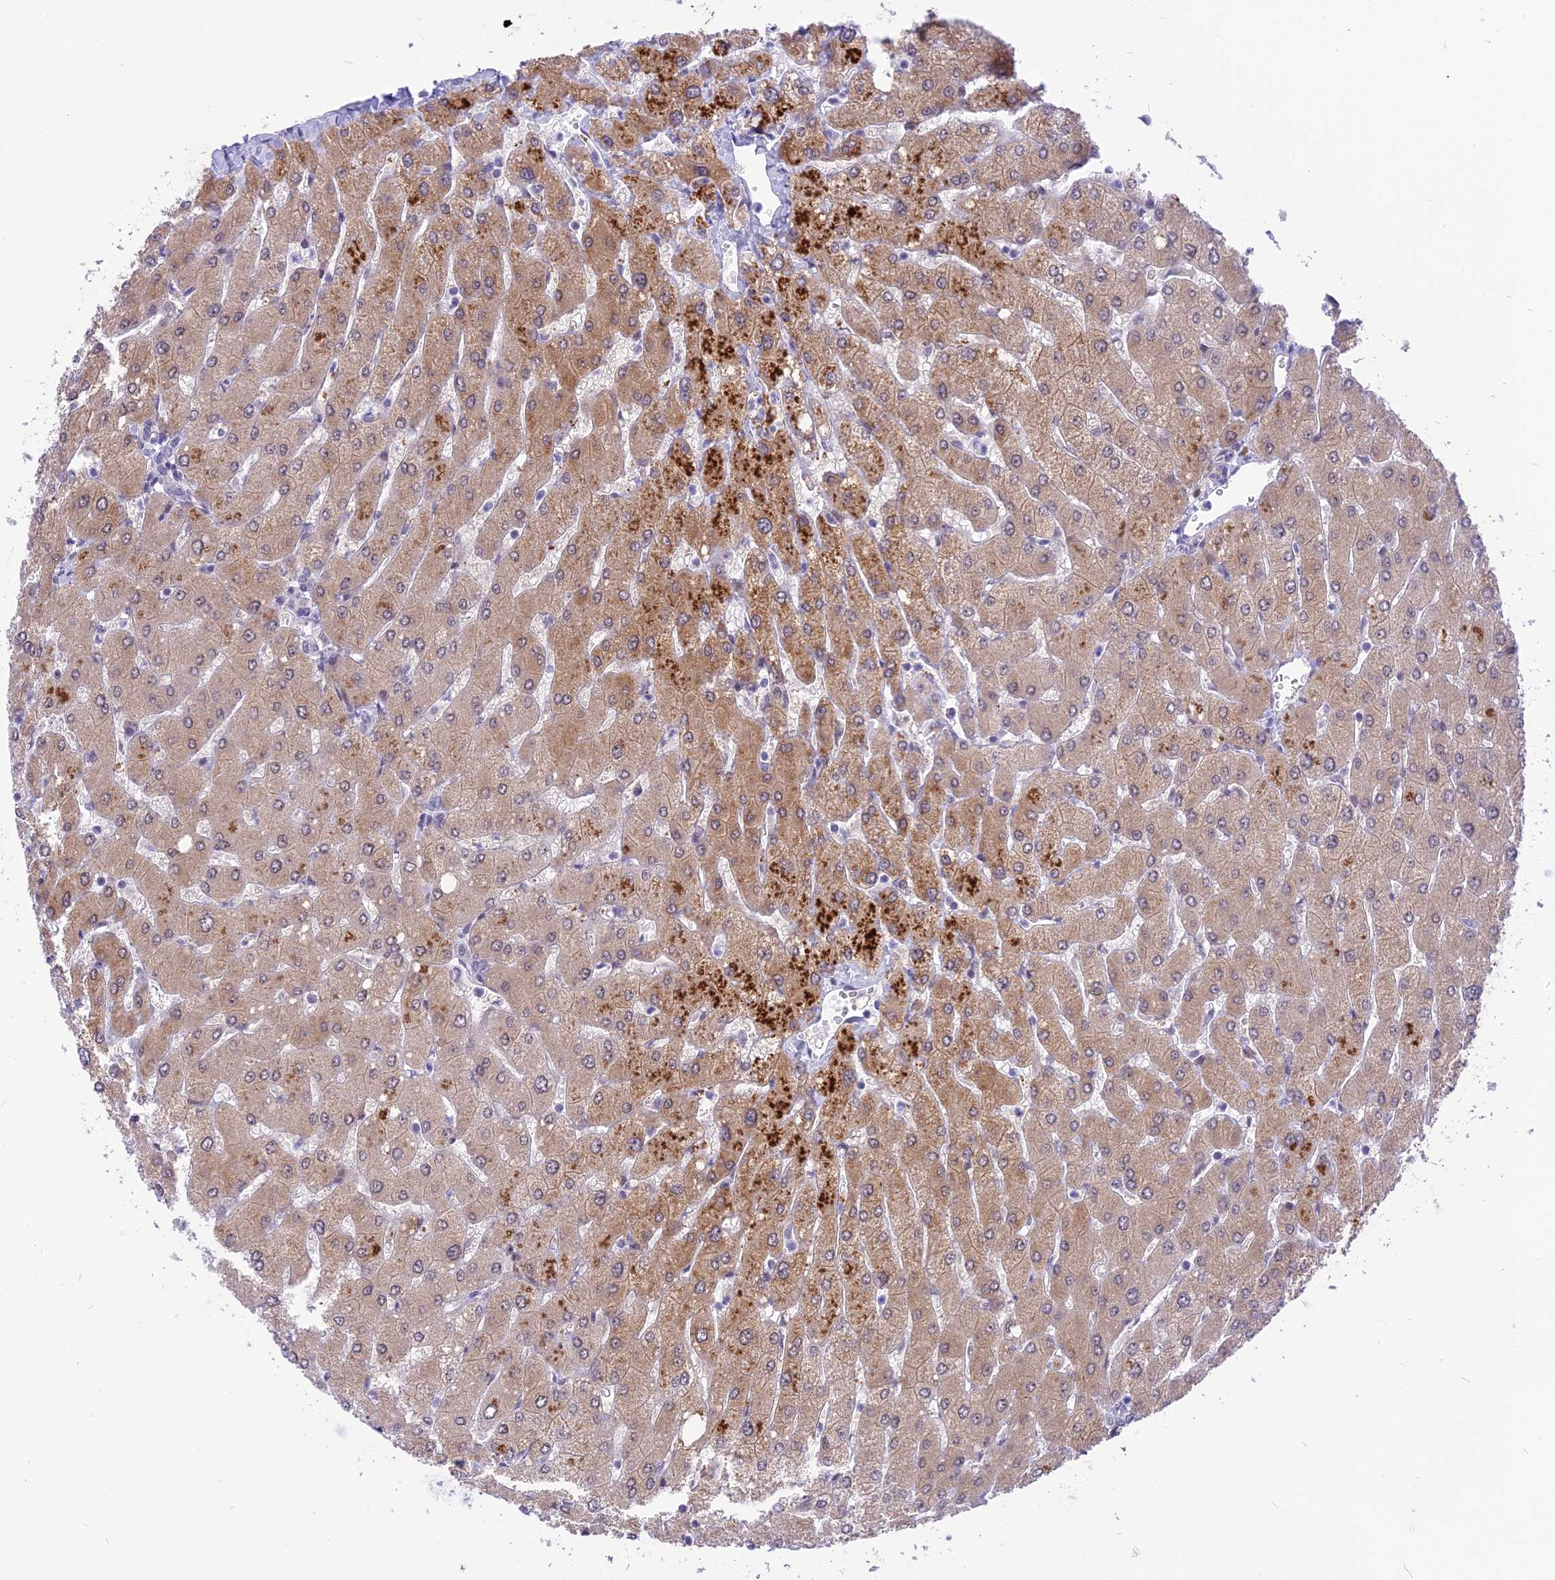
{"staining": {"intensity": "negative", "quantity": "none", "location": "none"}, "tissue": "liver", "cell_type": "Cholangiocytes", "image_type": "normal", "snomed": [{"axis": "morphology", "description": "Normal tissue, NOS"}, {"axis": "topography", "description": "Liver"}], "caption": "Liver was stained to show a protein in brown. There is no significant staining in cholangiocytes. (IHC, brightfield microscopy, high magnification).", "gene": "ZNF837", "patient": {"sex": "male", "age": 55}}